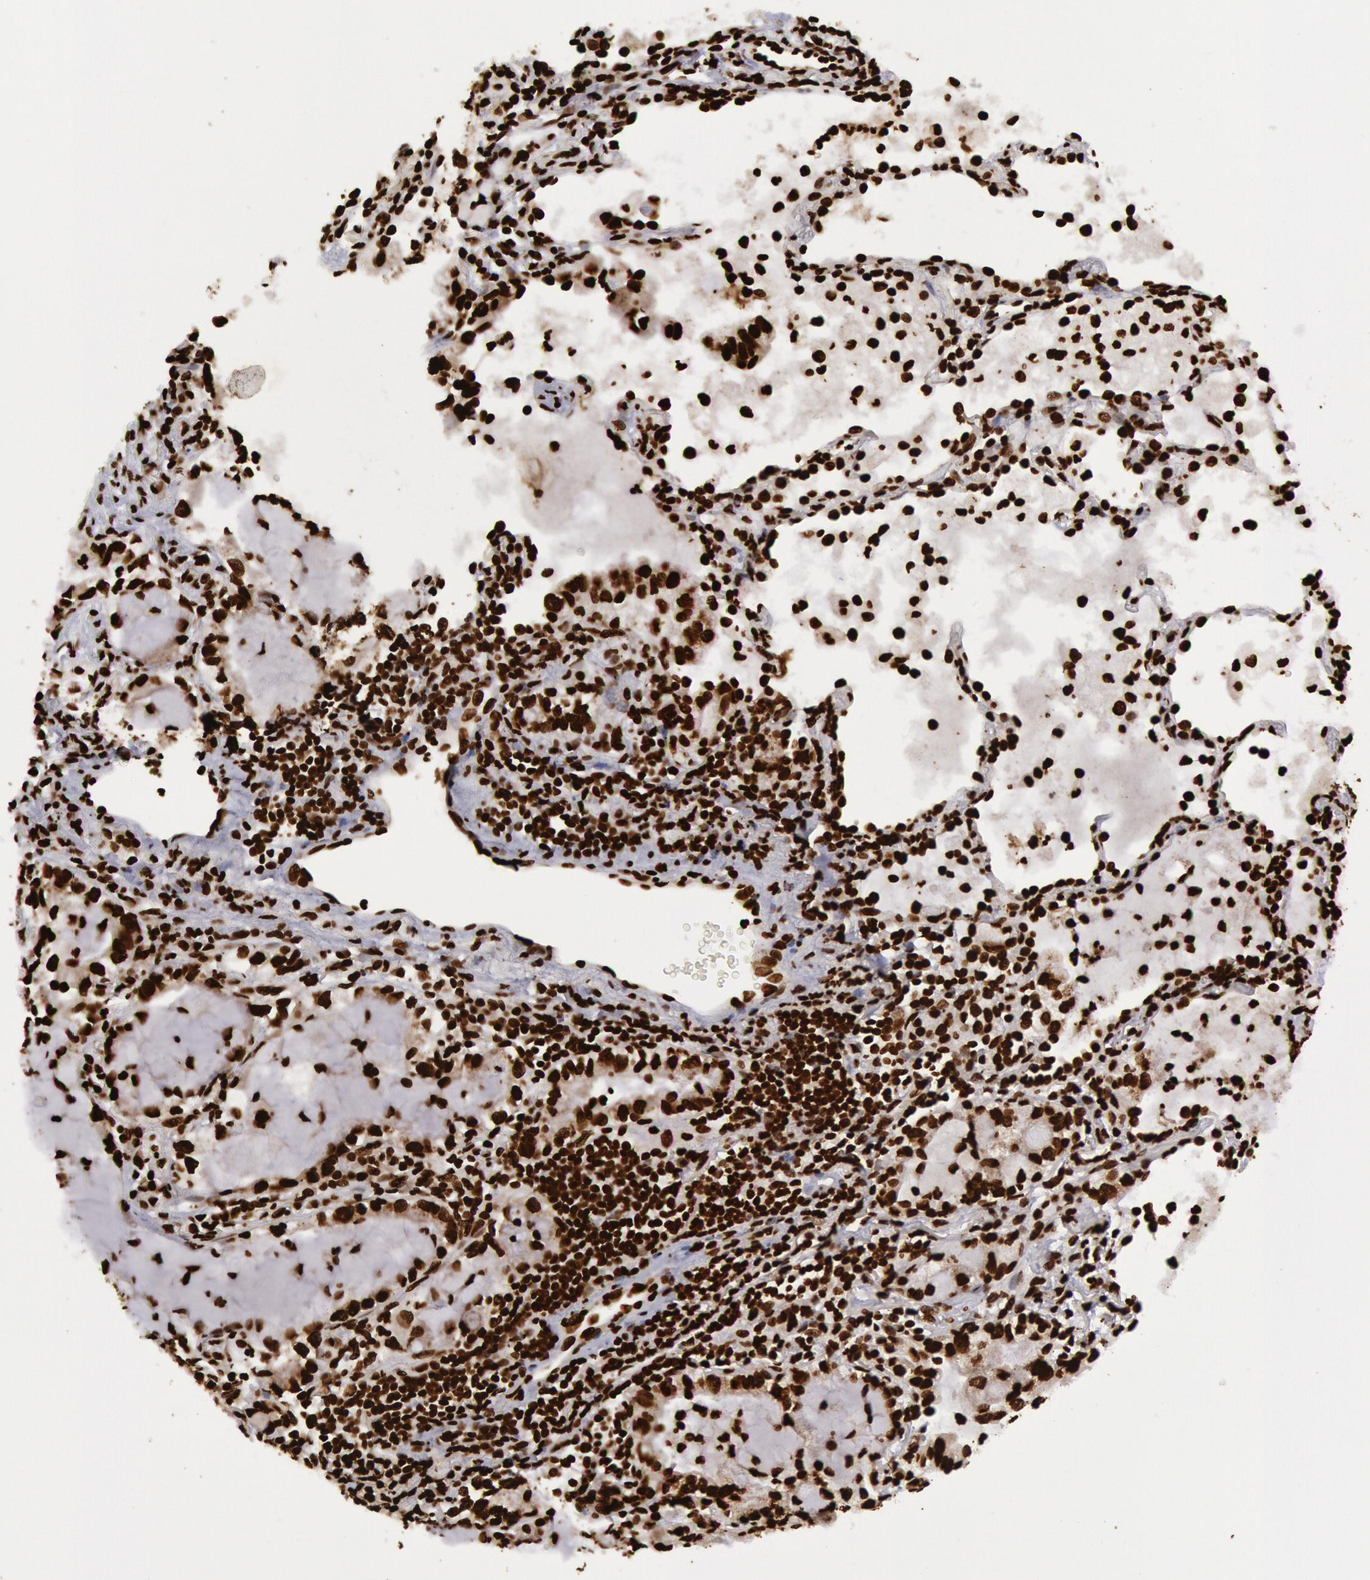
{"staining": {"intensity": "strong", "quantity": ">75%", "location": "nuclear"}, "tissue": "lung cancer", "cell_type": "Tumor cells", "image_type": "cancer", "snomed": [{"axis": "morphology", "description": "Adenocarcinoma, NOS"}, {"axis": "topography", "description": "Lung"}], "caption": "IHC image of neoplastic tissue: human lung cancer stained using IHC demonstrates high levels of strong protein expression localized specifically in the nuclear of tumor cells, appearing as a nuclear brown color.", "gene": "H3-4", "patient": {"sex": "female", "age": 50}}